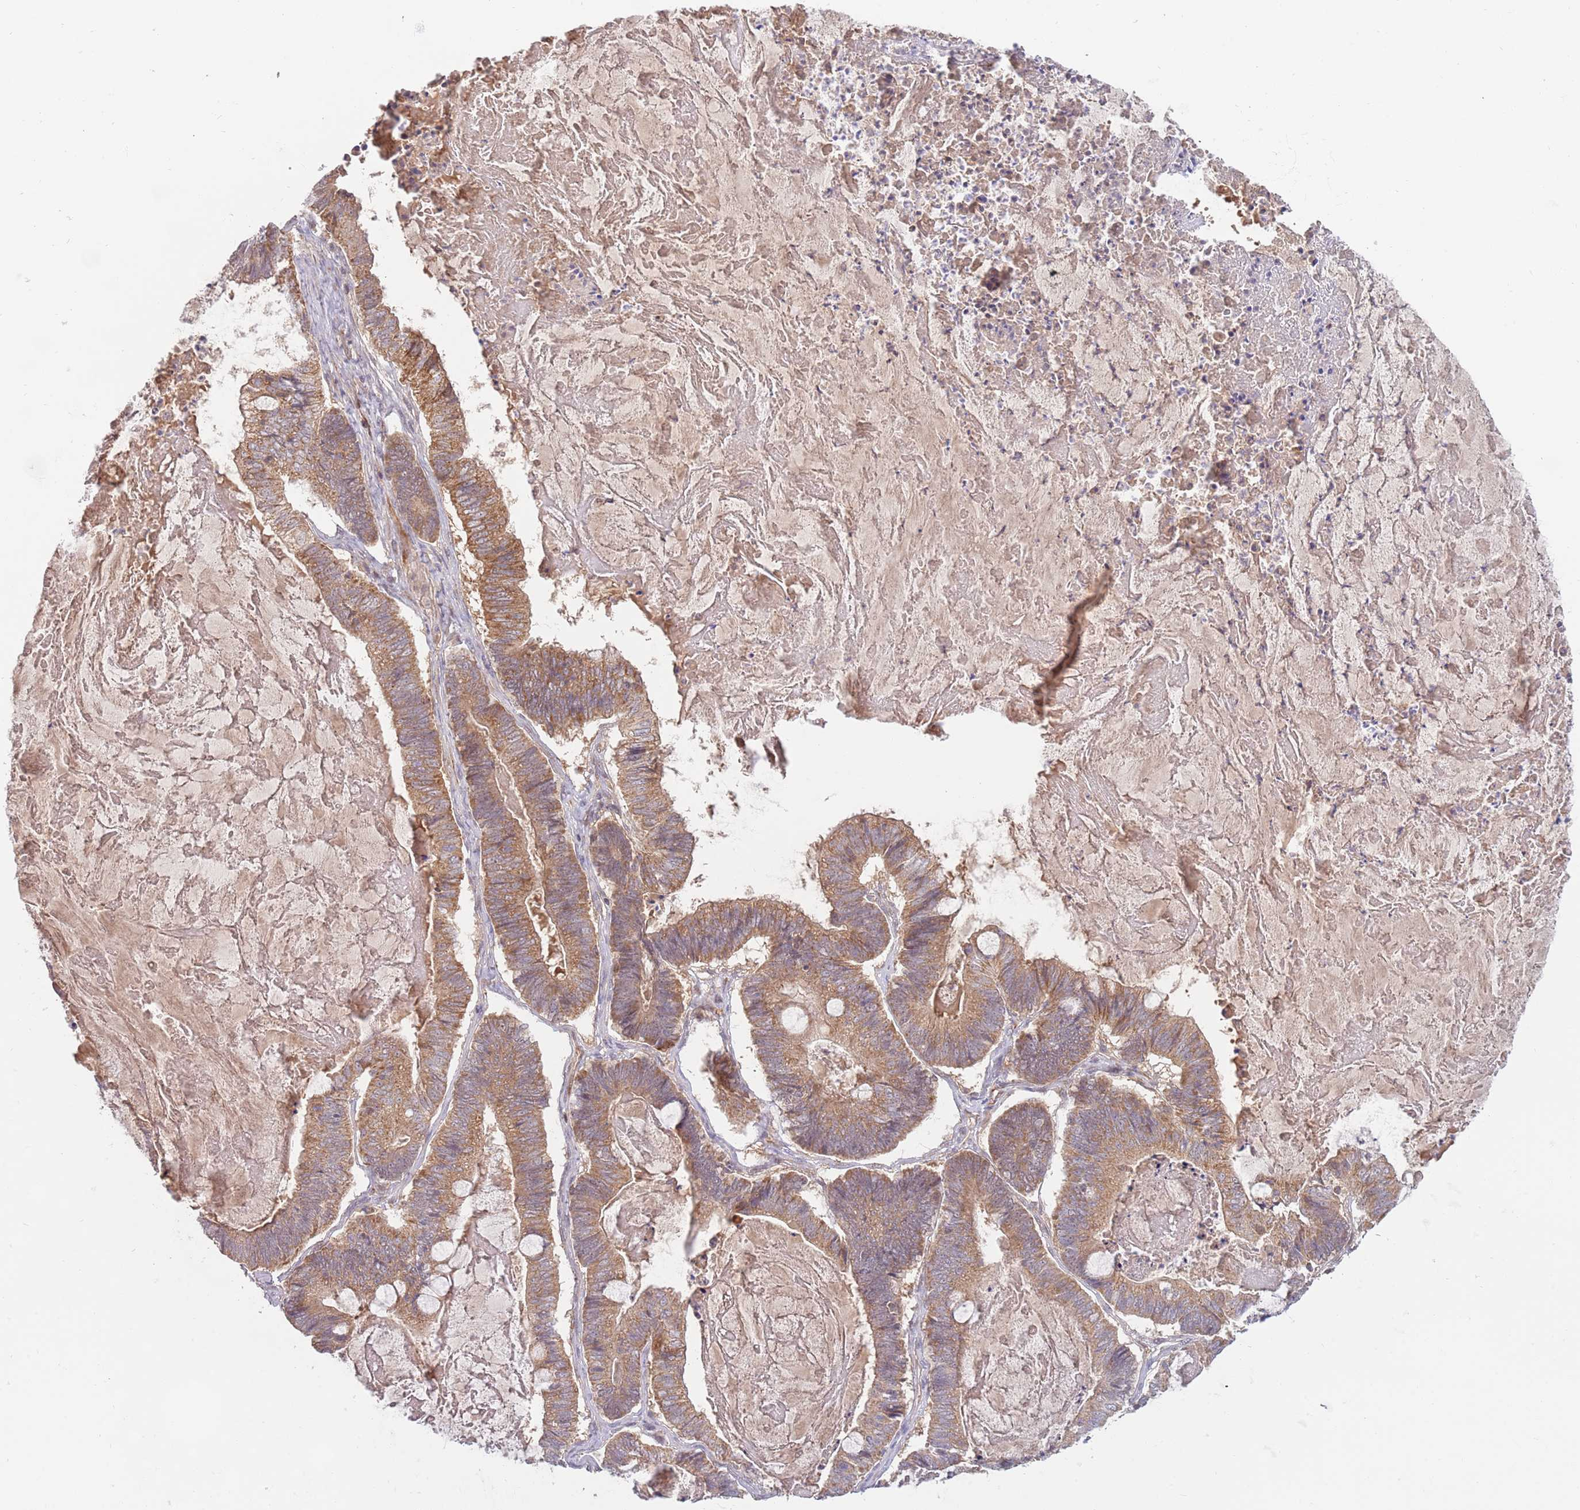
{"staining": {"intensity": "moderate", "quantity": ">75%", "location": "cytoplasmic/membranous"}, "tissue": "ovarian cancer", "cell_type": "Tumor cells", "image_type": "cancer", "snomed": [{"axis": "morphology", "description": "Cystadenocarcinoma, mucinous, NOS"}, {"axis": "topography", "description": "Ovary"}], "caption": "Immunohistochemistry of human ovarian cancer shows medium levels of moderate cytoplasmic/membranous expression in about >75% of tumor cells.", "gene": "GUK1", "patient": {"sex": "female", "age": 61}}